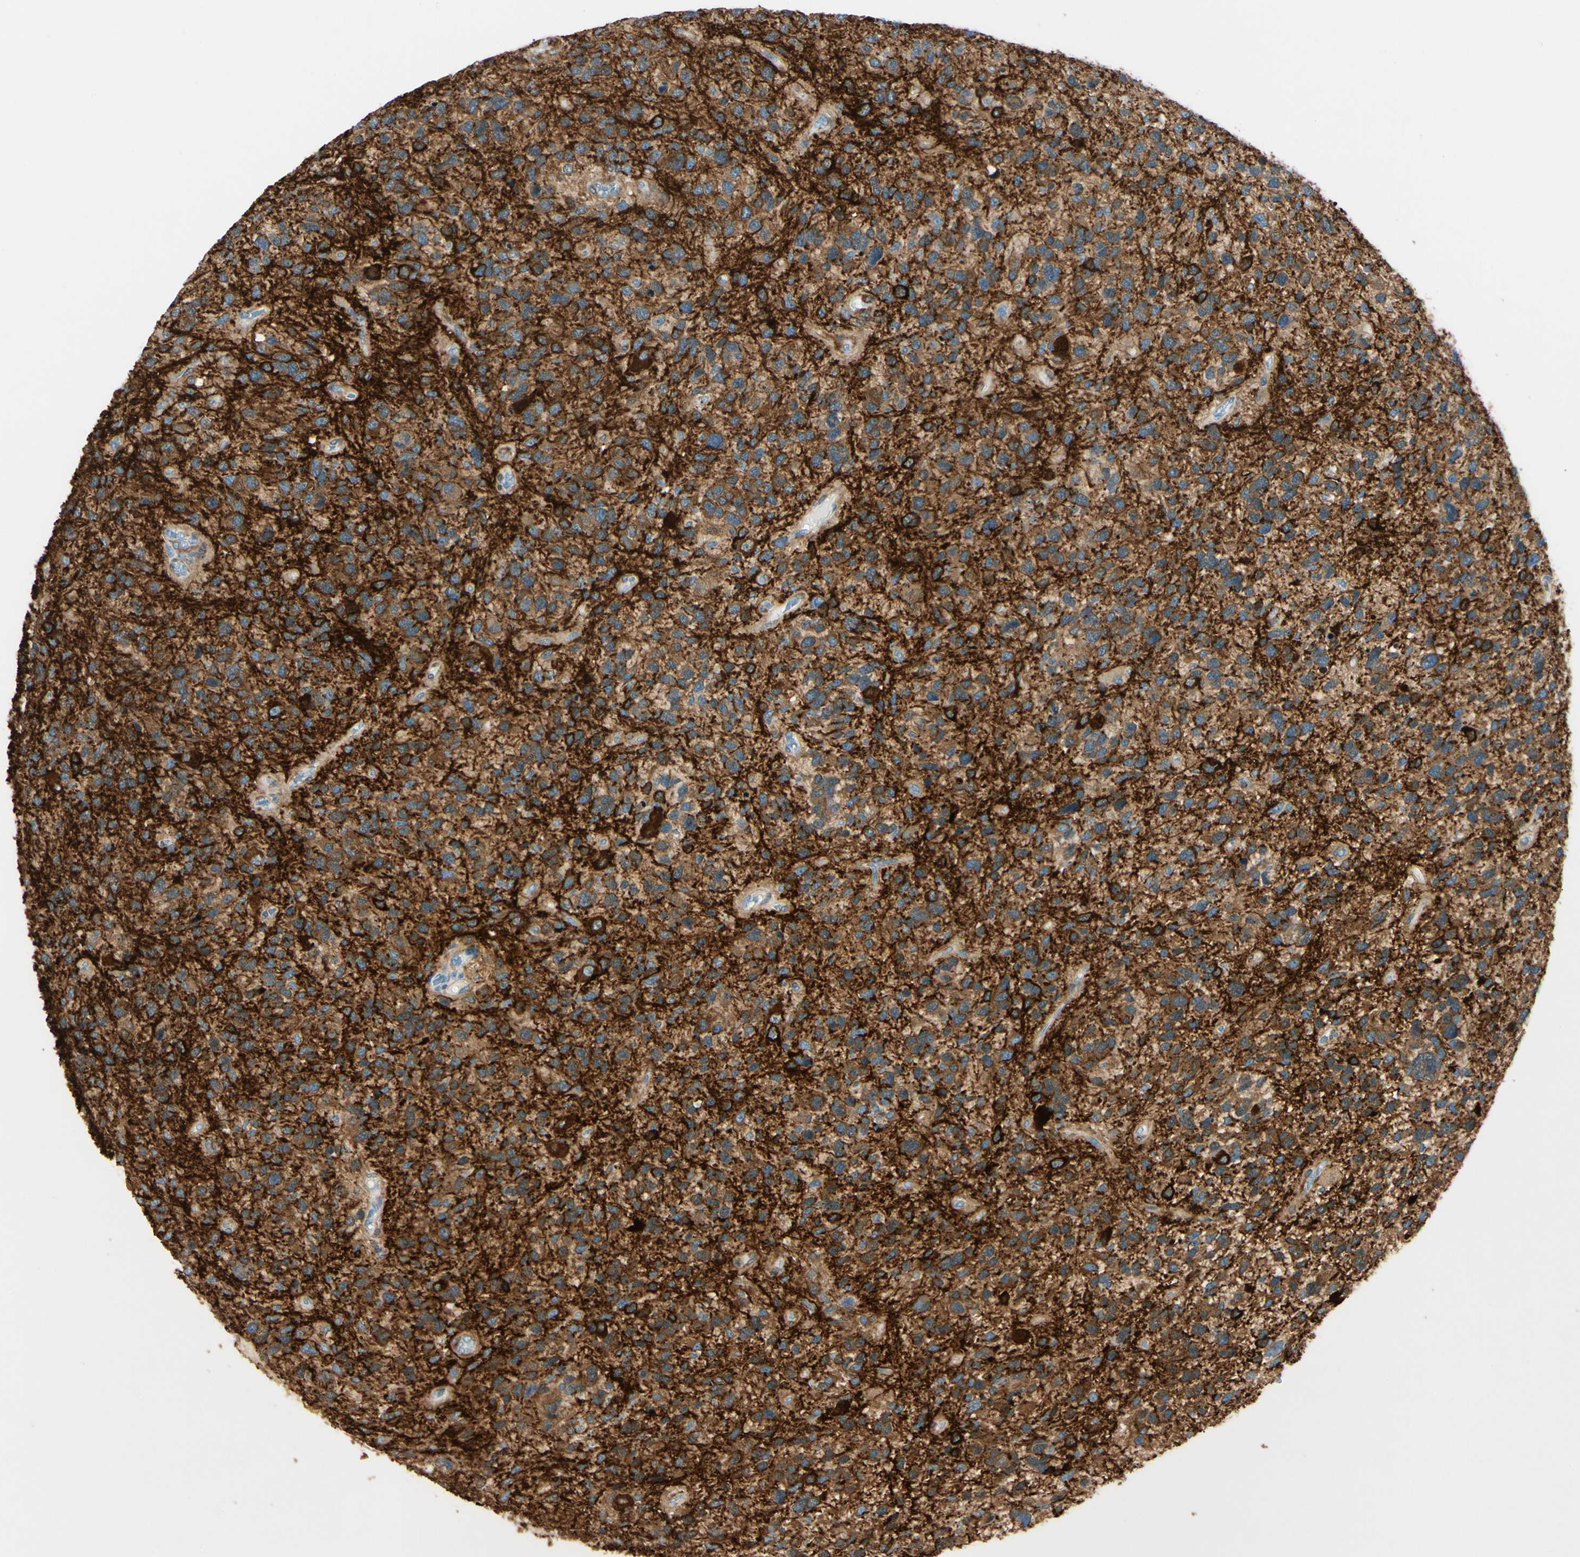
{"staining": {"intensity": "moderate", "quantity": ">75%", "location": "cytoplasmic/membranous"}, "tissue": "glioma", "cell_type": "Tumor cells", "image_type": "cancer", "snomed": [{"axis": "morphology", "description": "Glioma, malignant, High grade"}, {"axis": "topography", "description": "Brain"}], "caption": "Malignant glioma (high-grade) stained with IHC demonstrates moderate cytoplasmic/membranous expression in approximately >75% of tumor cells.", "gene": "AMPH", "patient": {"sex": "female", "age": 58}}